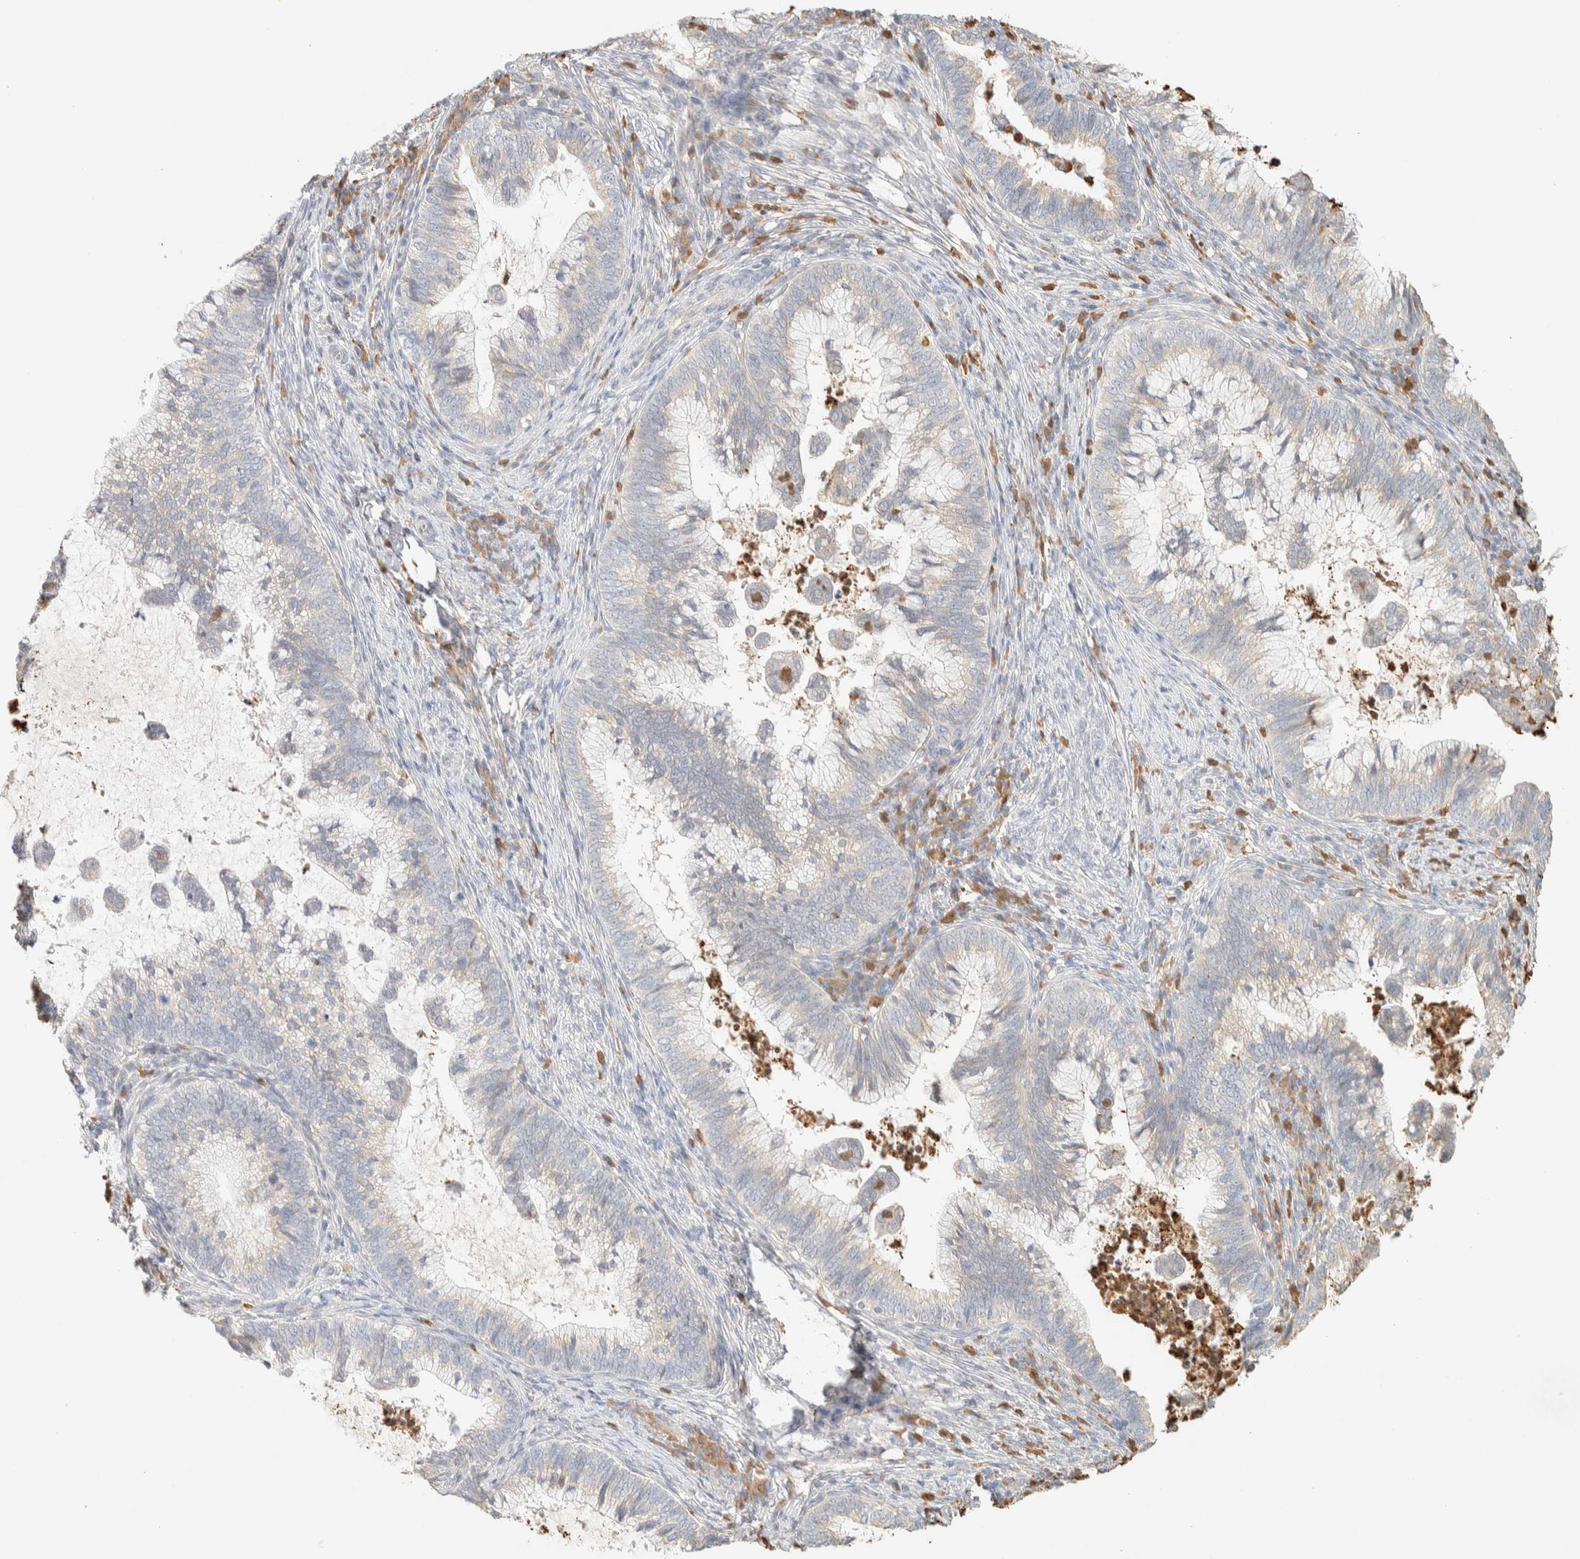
{"staining": {"intensity": "weak", "quantity": "25%-75%", "location": "cytoplasmic/membranous"}, "tissue": "cervical cancer", "cell_type": "Tumor cells", "image_type": "cancer", "snomed": [{"axis": "morphology", "description": "Adenocarcinoma, NOS"}, {"axis": "topography", "description": "Cervix"}], "caption": "Cervical adenocarcinoma stained with DAB (3,3'-diaminobenzidine) immunohistochemistry demonstrates low levels of weak cytoplasmic/membranous expression in approximately 25%-75% of tumor cells.", "gene": "TTC3", "patient": {"sex": "female", "age": 36}}